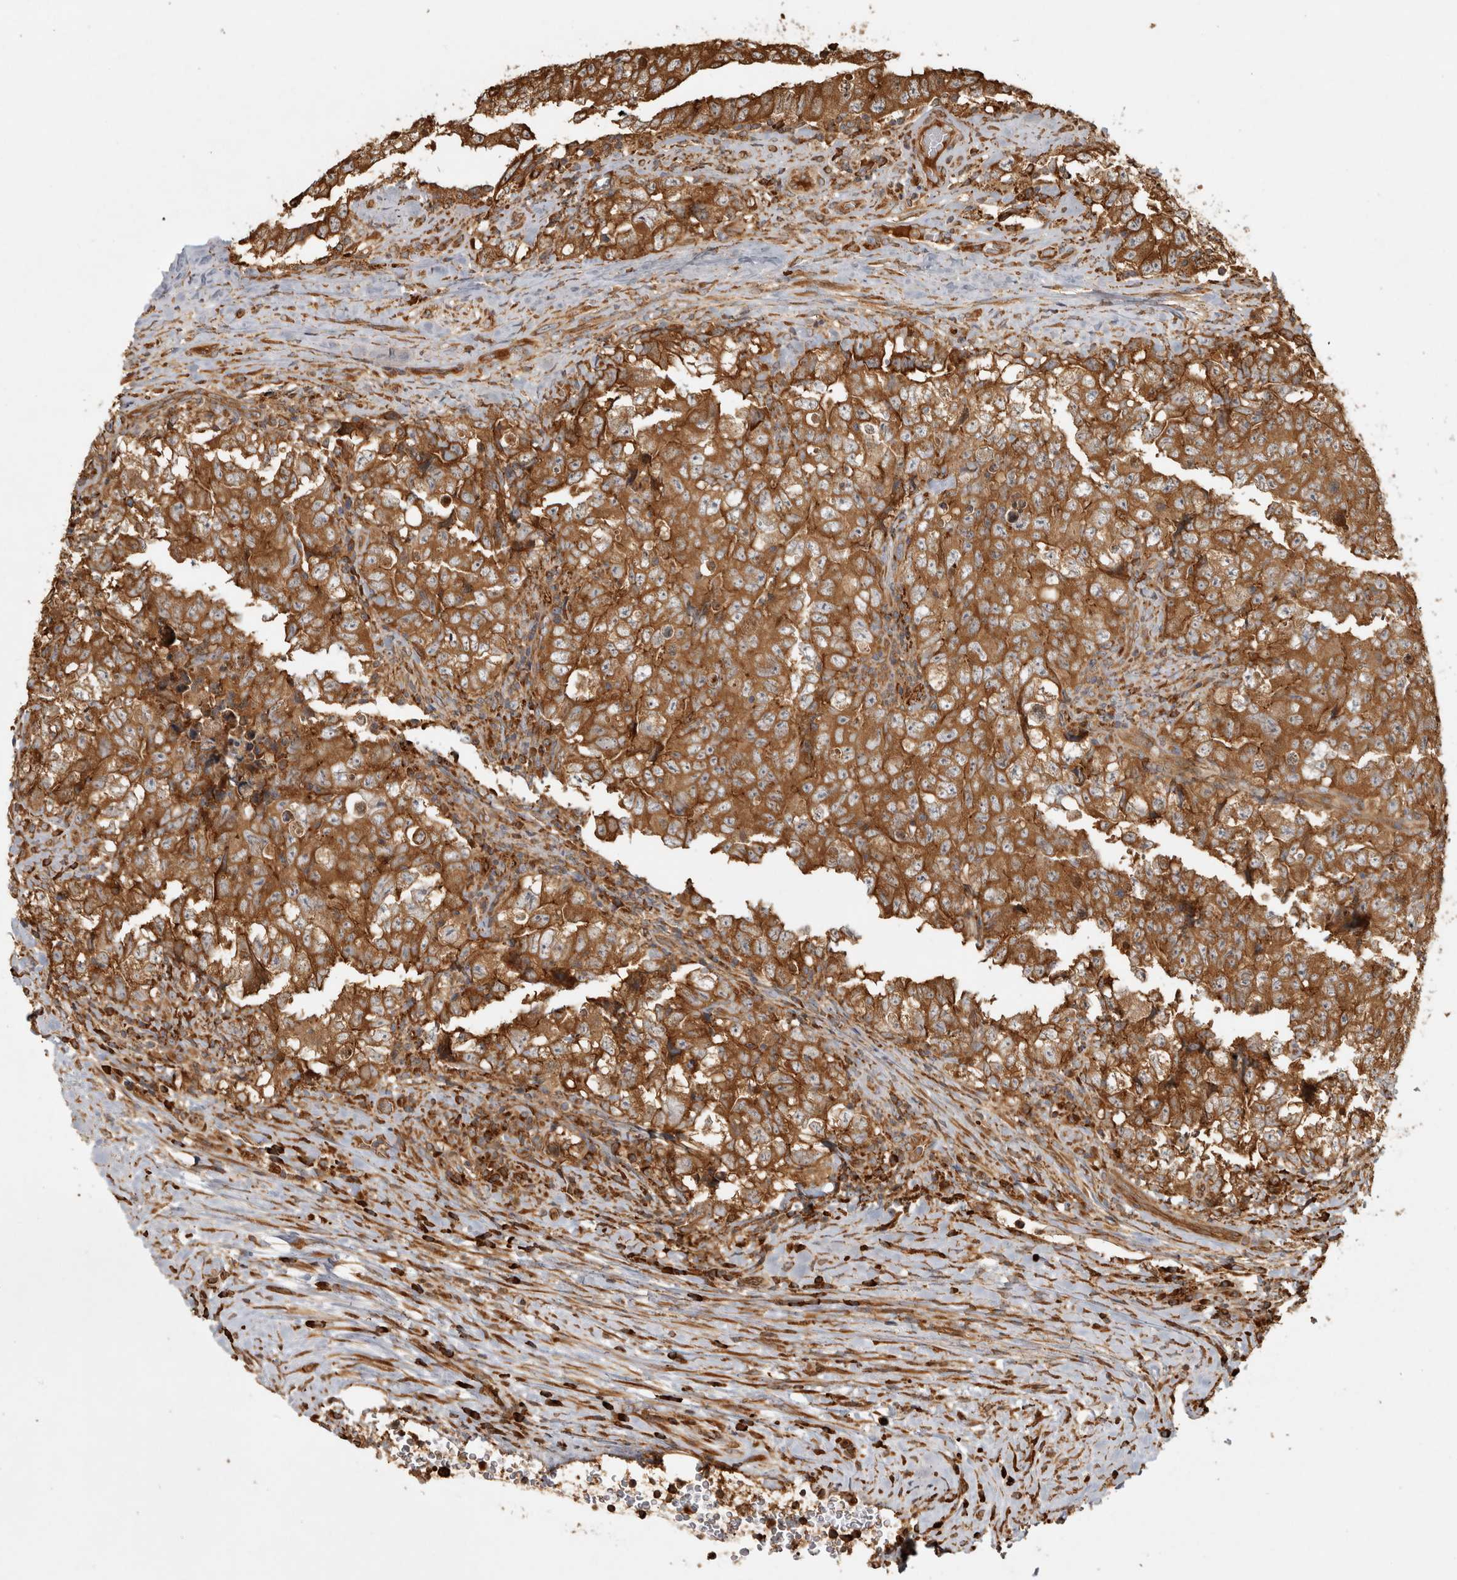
{"staining": {"intensity": "moderate", "quantity": ">75%", "location": "cytoplasmic/membranous"}, "tissue": "testis cancer", "cell_type": "Tumor cells", "image_type": "cancer", "snomed": [{"axis": "morphology", "description": "Carcinoma, Embryonal, NOS"}, {"axis": "topography", "description": "Testis"}], "caption": "Immunohistochemical staining of embryonal carcinoma (testis) shows medium levels of moderate cytoplasmic/membranous positivity in approximately >75% of tumor cells. The protein of interest is shown in brown color, while the nuclei are stained blue.", "gene": "CAMSAP2", "patient": {"sex": "male", "age": 26}}